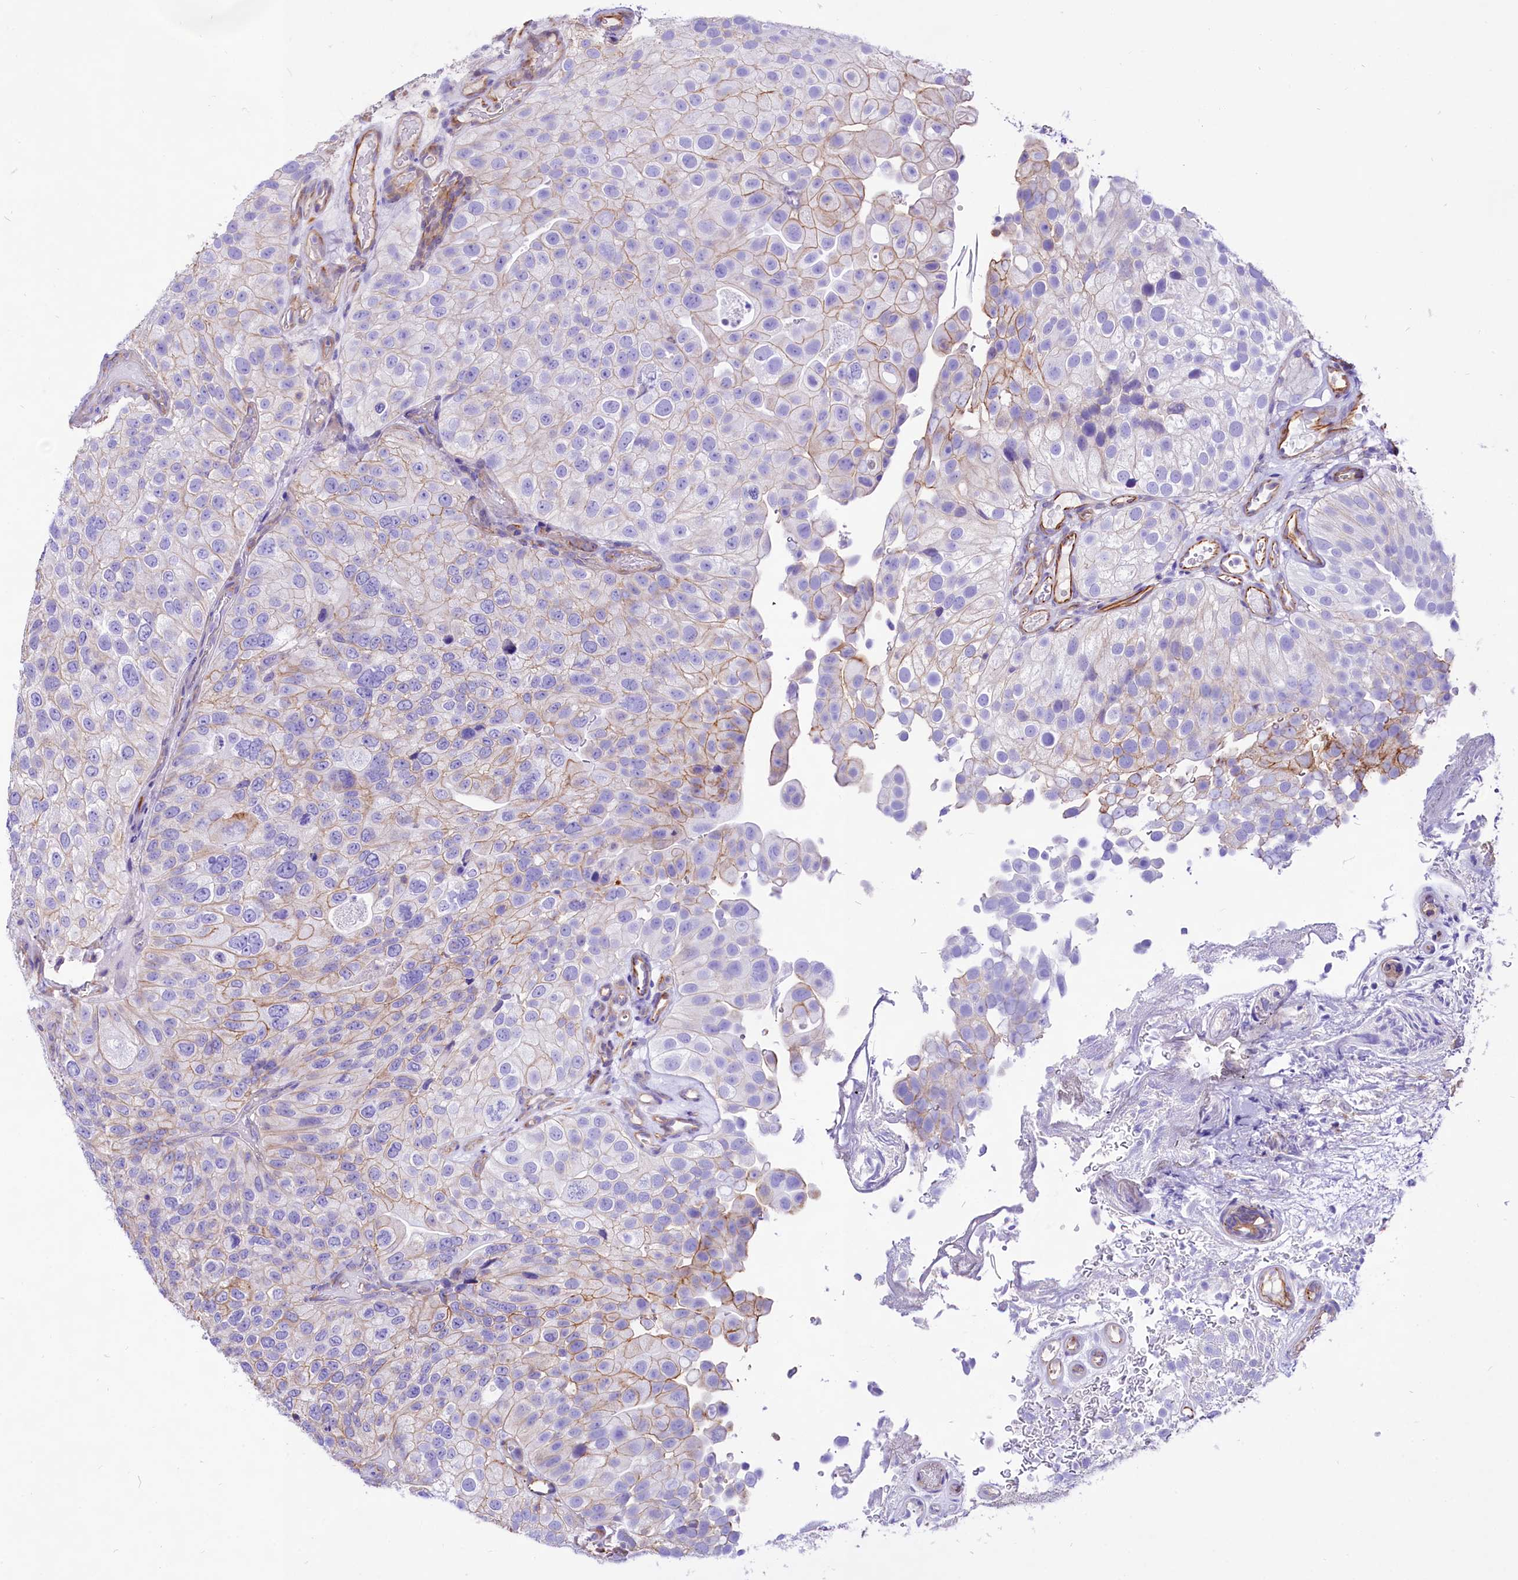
{"staining": {"intensity": "moderate", "quantity": "<25%", "location": "cytoplasmic/membranous"}, "tissue": "urothelial cancer", "cell_type": "Tumor cells", "image_type": "cancer", "snomed": [{"axis": "morphology", "description": "Urothelial carcinoma, Low grade"}, {"axis": "topography", "description": "Urinary bladder"}], "caption": "The photomicrograph reveals a brown stain indicating the presence of a protein in the cytoplasmic/membranous of tumor cells in urothelial cancer.", "gene": "CD99", "patient": {"sex": "male", "age": 78}}